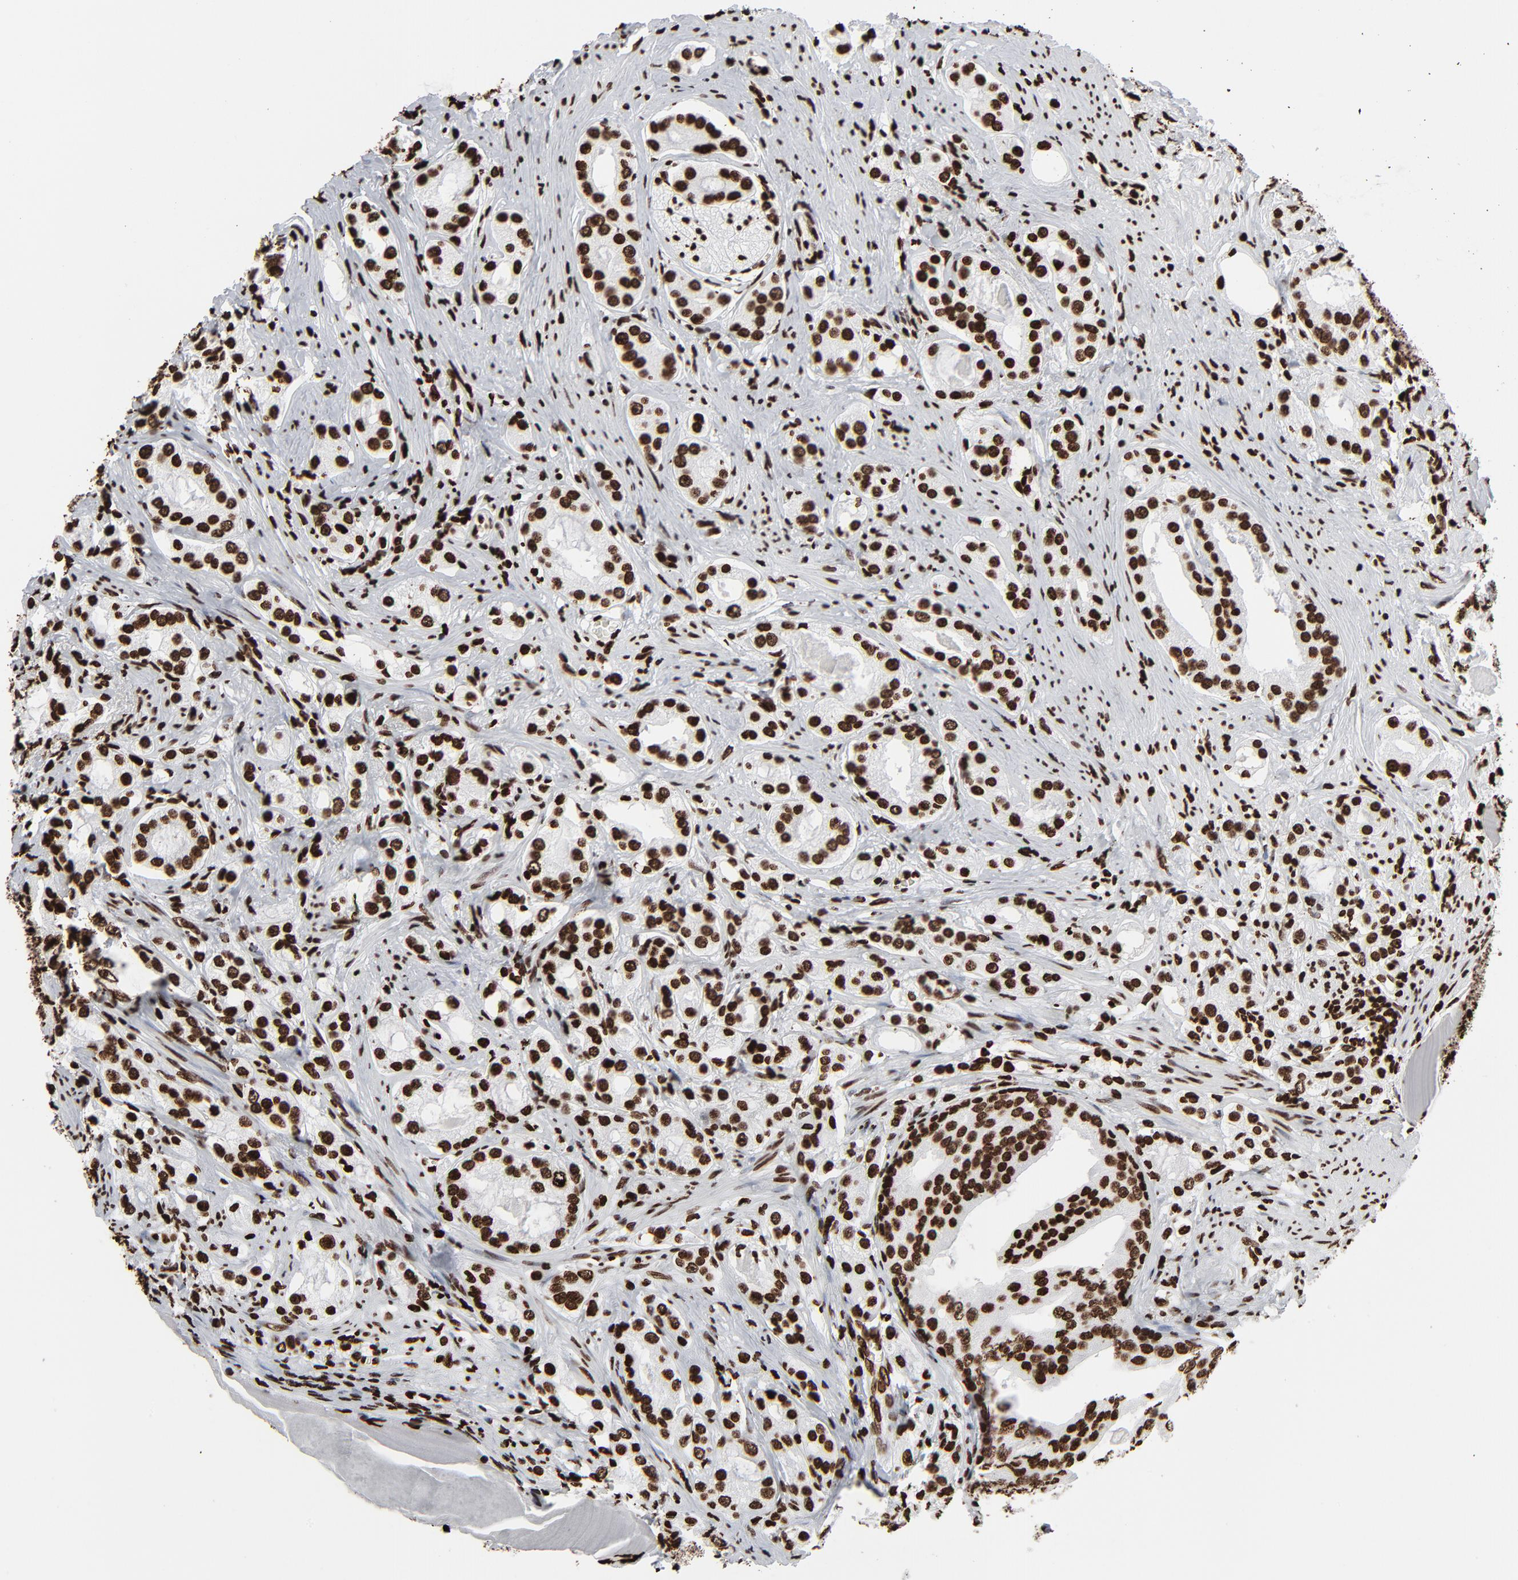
{"staining": {"intensity": "strong", "quantity": ">75%", "location": "nuclear"}, "tissue": "prostate cancer", "cell_type": "Tumor cells", "image_type": "cancer", "snomed": [{"axis": "morphology", "description": "Adenocarcinoma, High grade"}, {"axis": "topography", "description": "Prostate"}], "caption": "A micrograph of prostate high-grade adenocarcinoma stained for a protein displays strong nuclear brown staining in tumor cells.", "gene": "H3-4", "patient": {"sex": "male", "age": 68}}